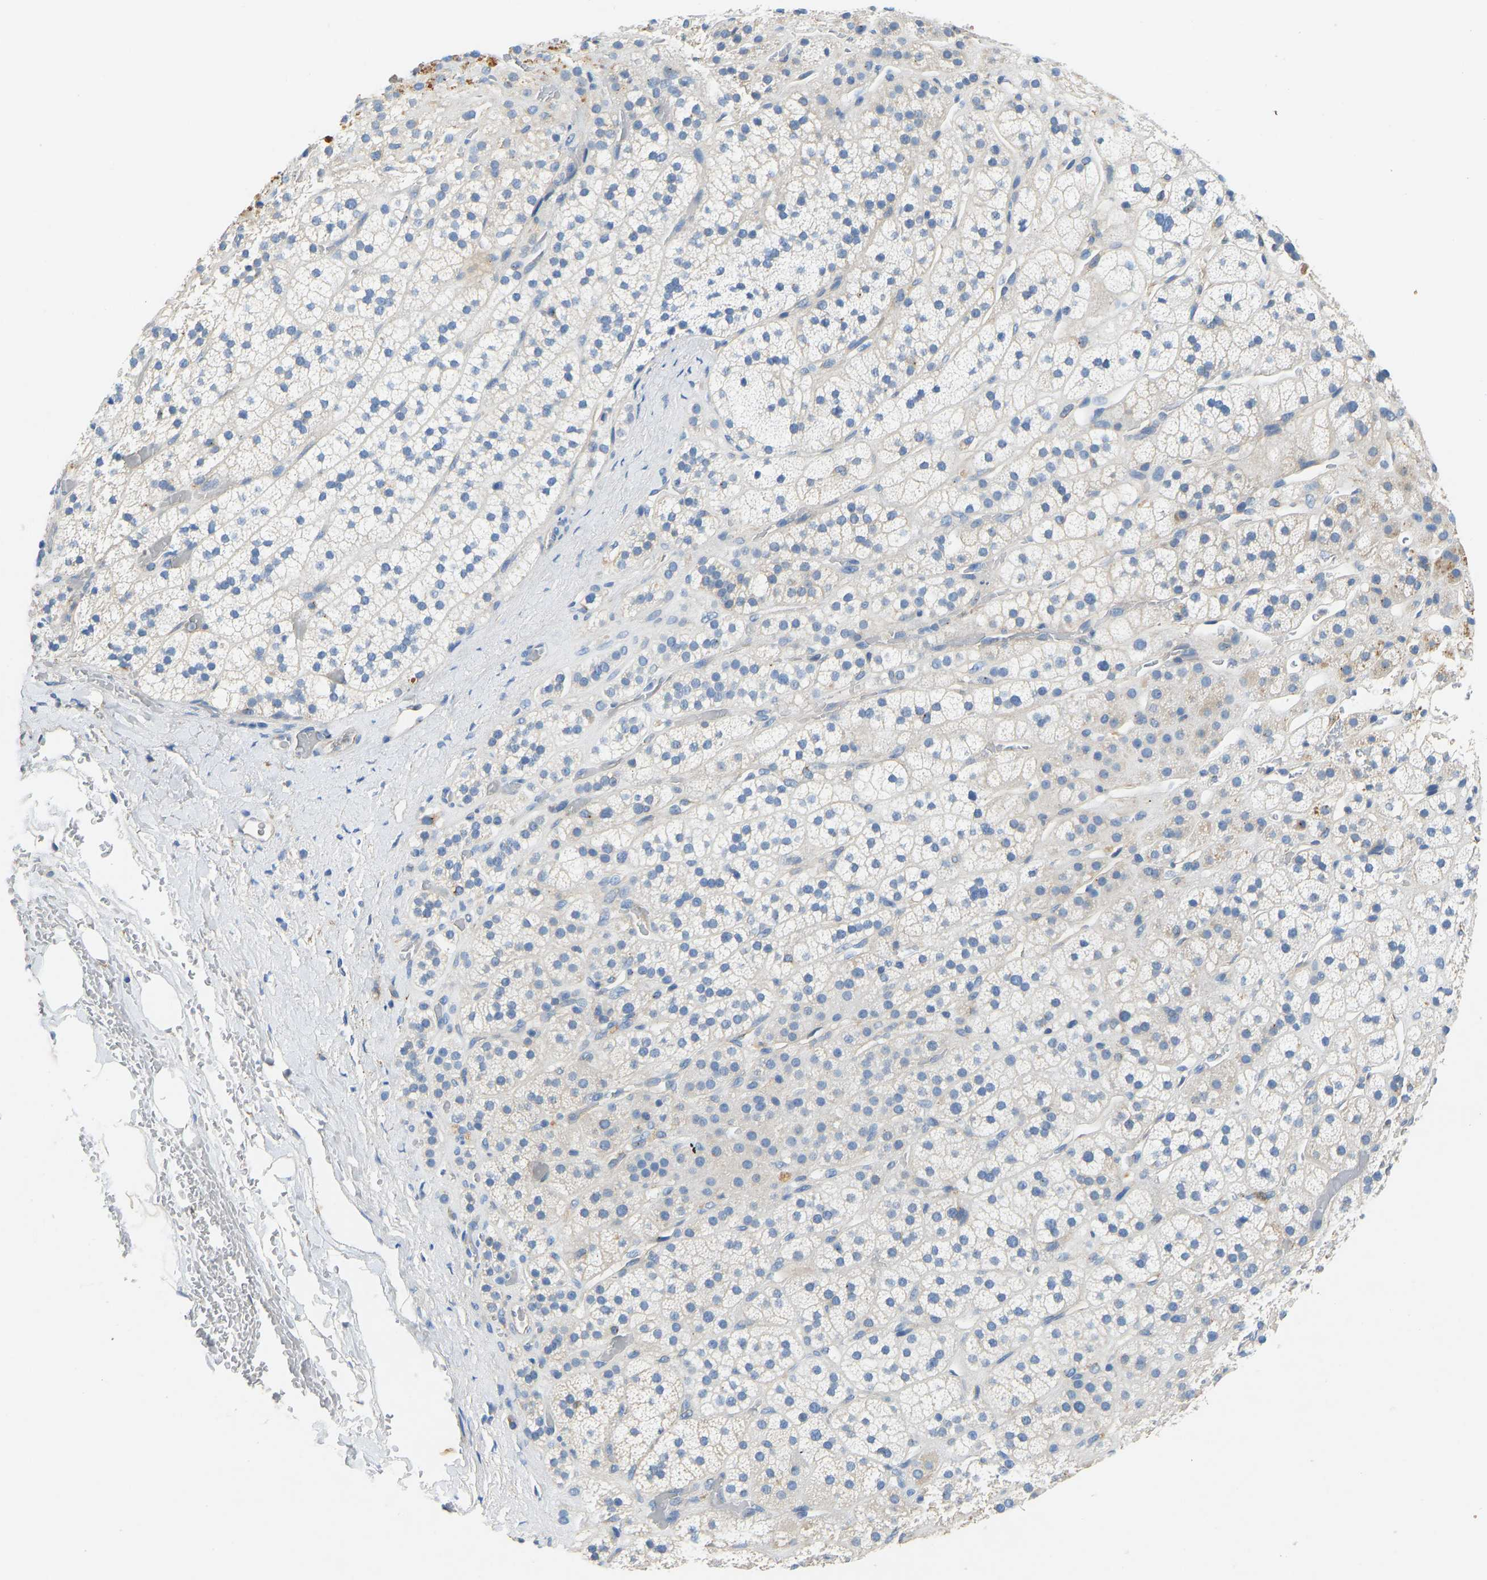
{"staining": {"intensity": "negative", "quantity": "none", "location": "none"}, "tissue": "adrenal gland", "cell_type": "Glandular cells", "image_type": "normal", "snomed": [{"axis": "morphology", "description": "Normal tissue, NOS"}, {"axis": "topography", "description": "Adrenal gland"}], "caption": "Glandular cells show no significant protein positivity in unremarkable adrenal gland. Nuclei are stained in blue.", "gene": "TECTA", "patient": {"sex": "male", "age": 56}}